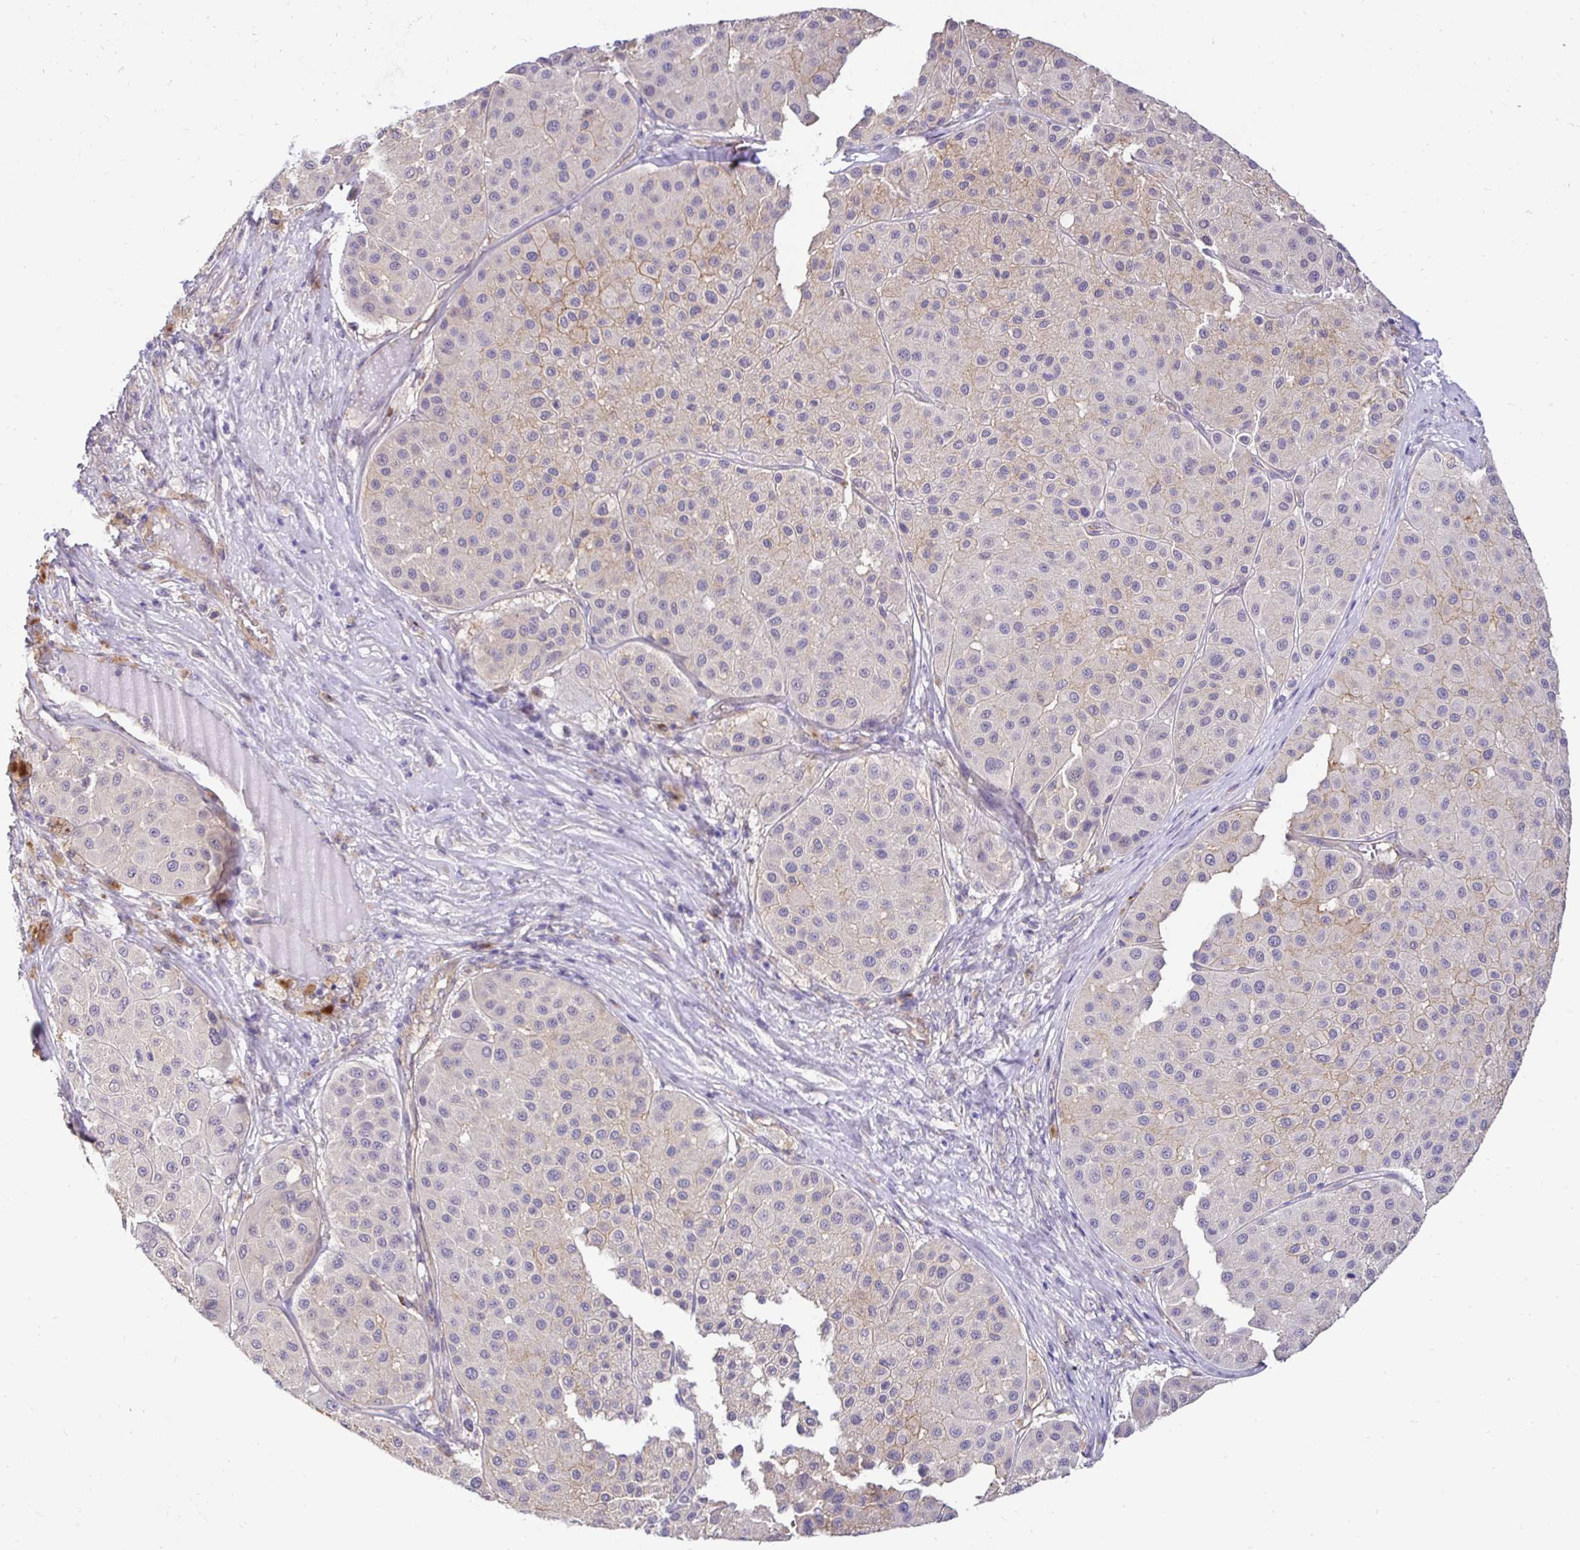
{"staining": {"intensity": "negative", "quantity": "none", "location": "none"}, "tissue": "melanoma", "cell_type": "Tumor cells", "image_type": "cancer", "snomed": [{"axis": "morphology", "description": "Malignant melanoma, Metastatic site"}, {"axis": "topography", "description": "Smooth muscle"}], "caption": "Human melanoma stained for a protein using immunohistochemistry shows no positivity in tumor cells.", "gene": "SLC9A1", "patient": {"sex": "male", "age": 41}}